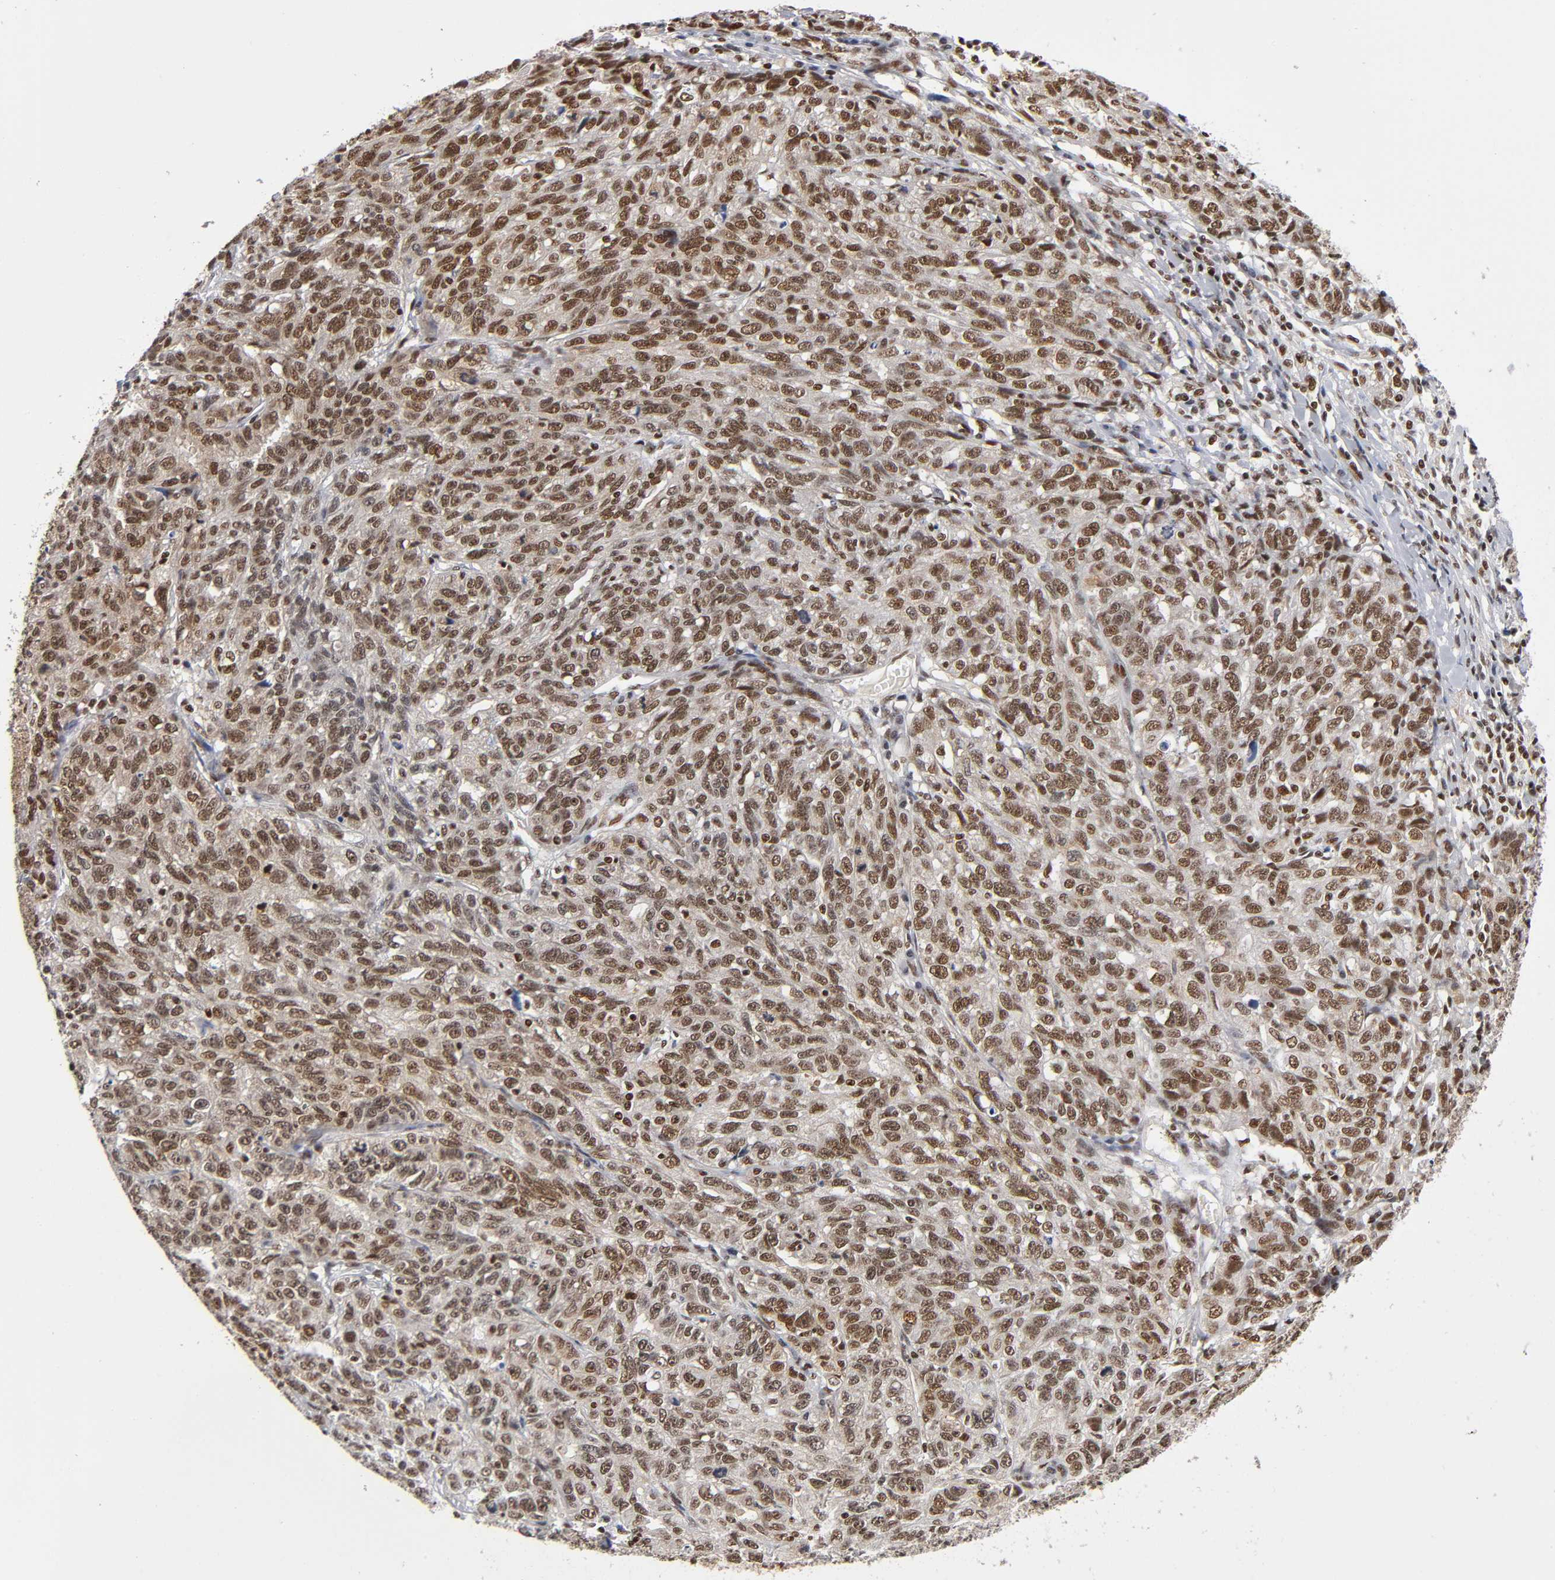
{"staining": {"intensity": "strong", "quantity": ">75%", "location": "nuclear"}, "tissue": "ovarian cancer", "cell_type": "Tumor cells", "image_type": "cancer", "snomed": [{"axis": "morphology", "description": "Cystadenocarcinoma, serous, NOS"}, {"axis": "topography", "description": "Ovary"}], "caption": "The photomicrograph shows a brown stain indicating the presence of a protein in the nuclear of tumor cells in ovarian serous cystadenocarcinoma.", "gene": "ILKAP", "patient": {"sex": "female", "age": 71}}